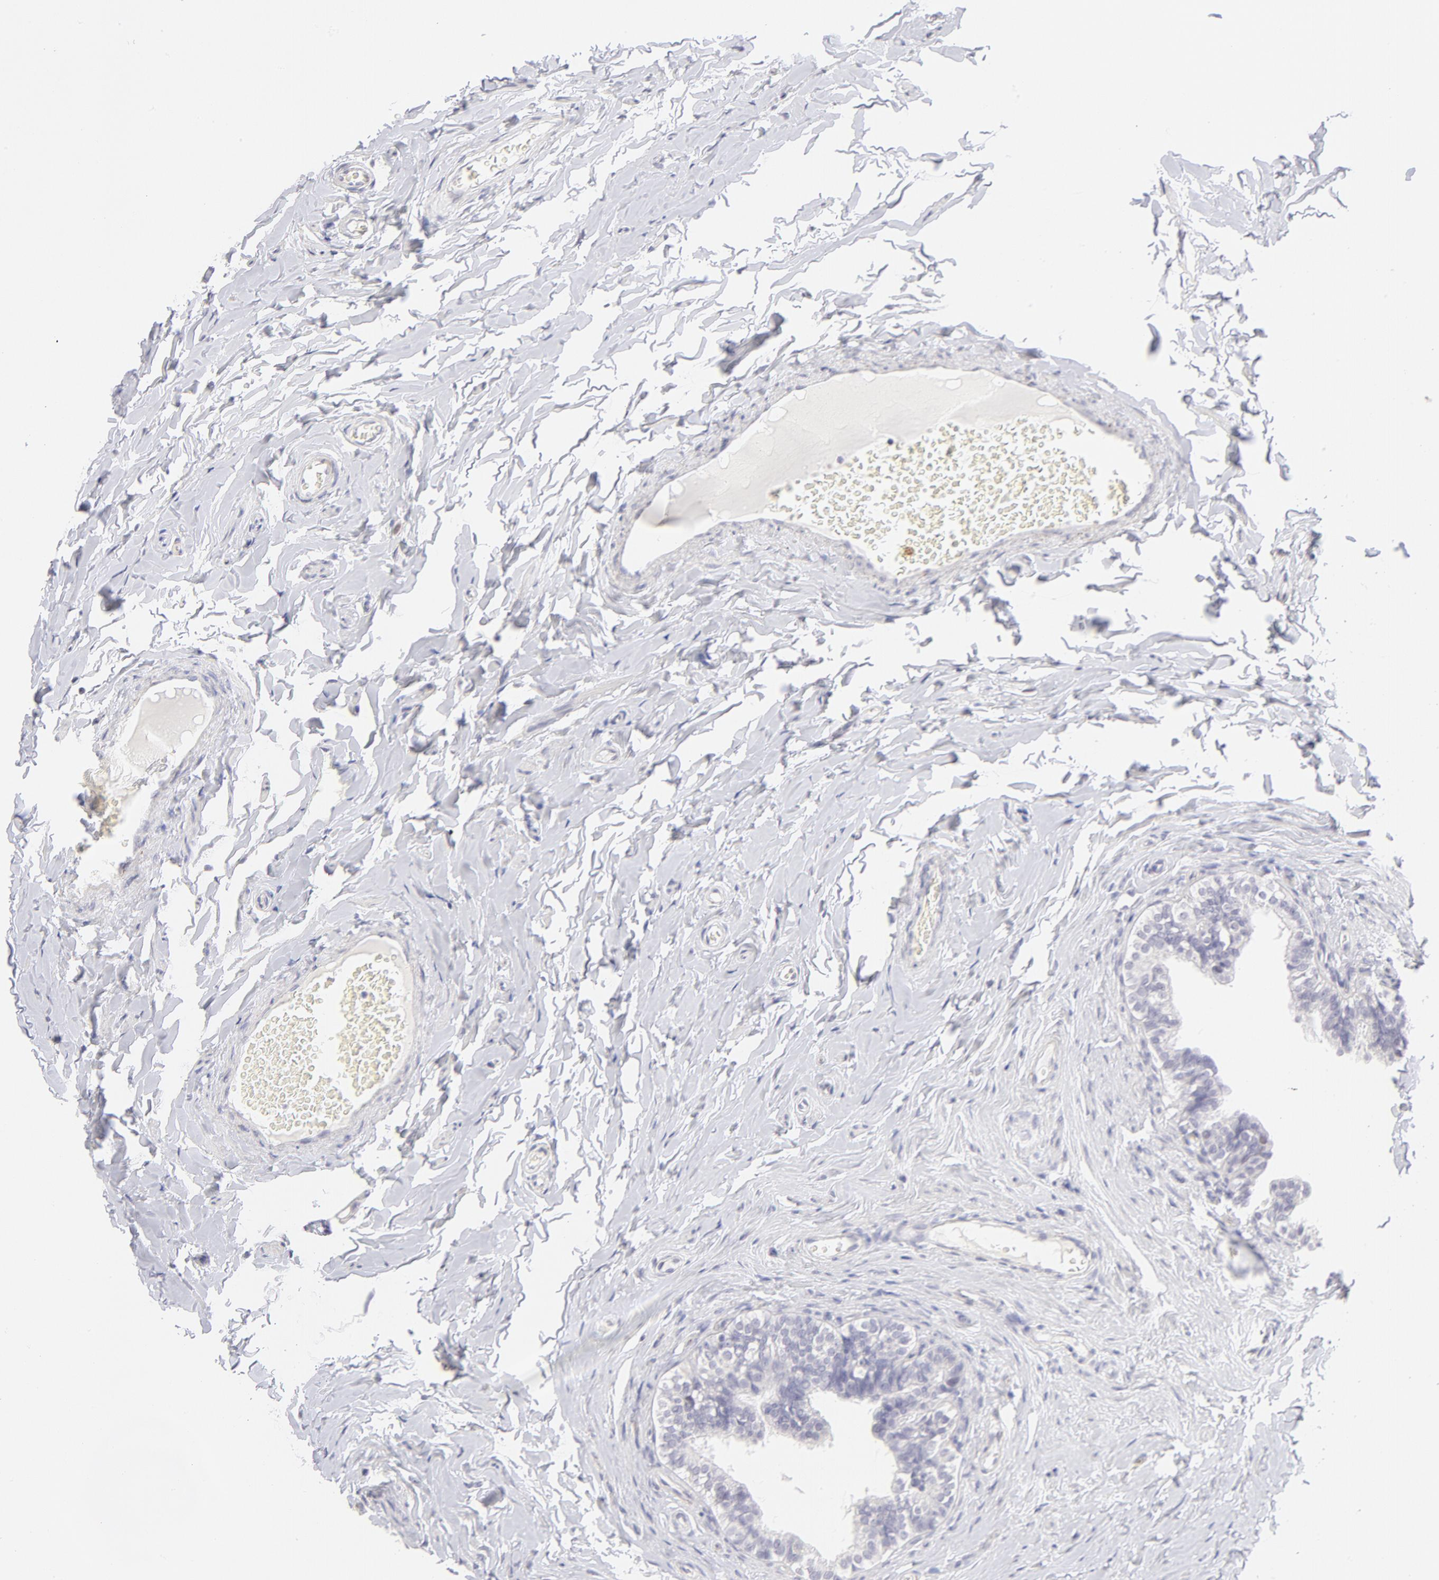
{"staining": {"intensity": "negative", "quantity": "none", "location": "none"}, "tissue": "epididymis", "cell_type": "Glandular cells", "image_type": "normal", "snomed": [{"axis": "morphology", "description": "Normal tissue, NOS"}, {"axis": "topography", "description": "Soft tissue"}, {"axis": "topography", "description": "Epididymis"}], "caption": "High power microscopy histopathology image of an immunohistochemistry (IHC) image of normal epididymis, revealing no significant positivity in glandular cells. Nuclei are stained in blue.", "gene": "LTB4R", "patient": {"sex": "male", "age": 26}}